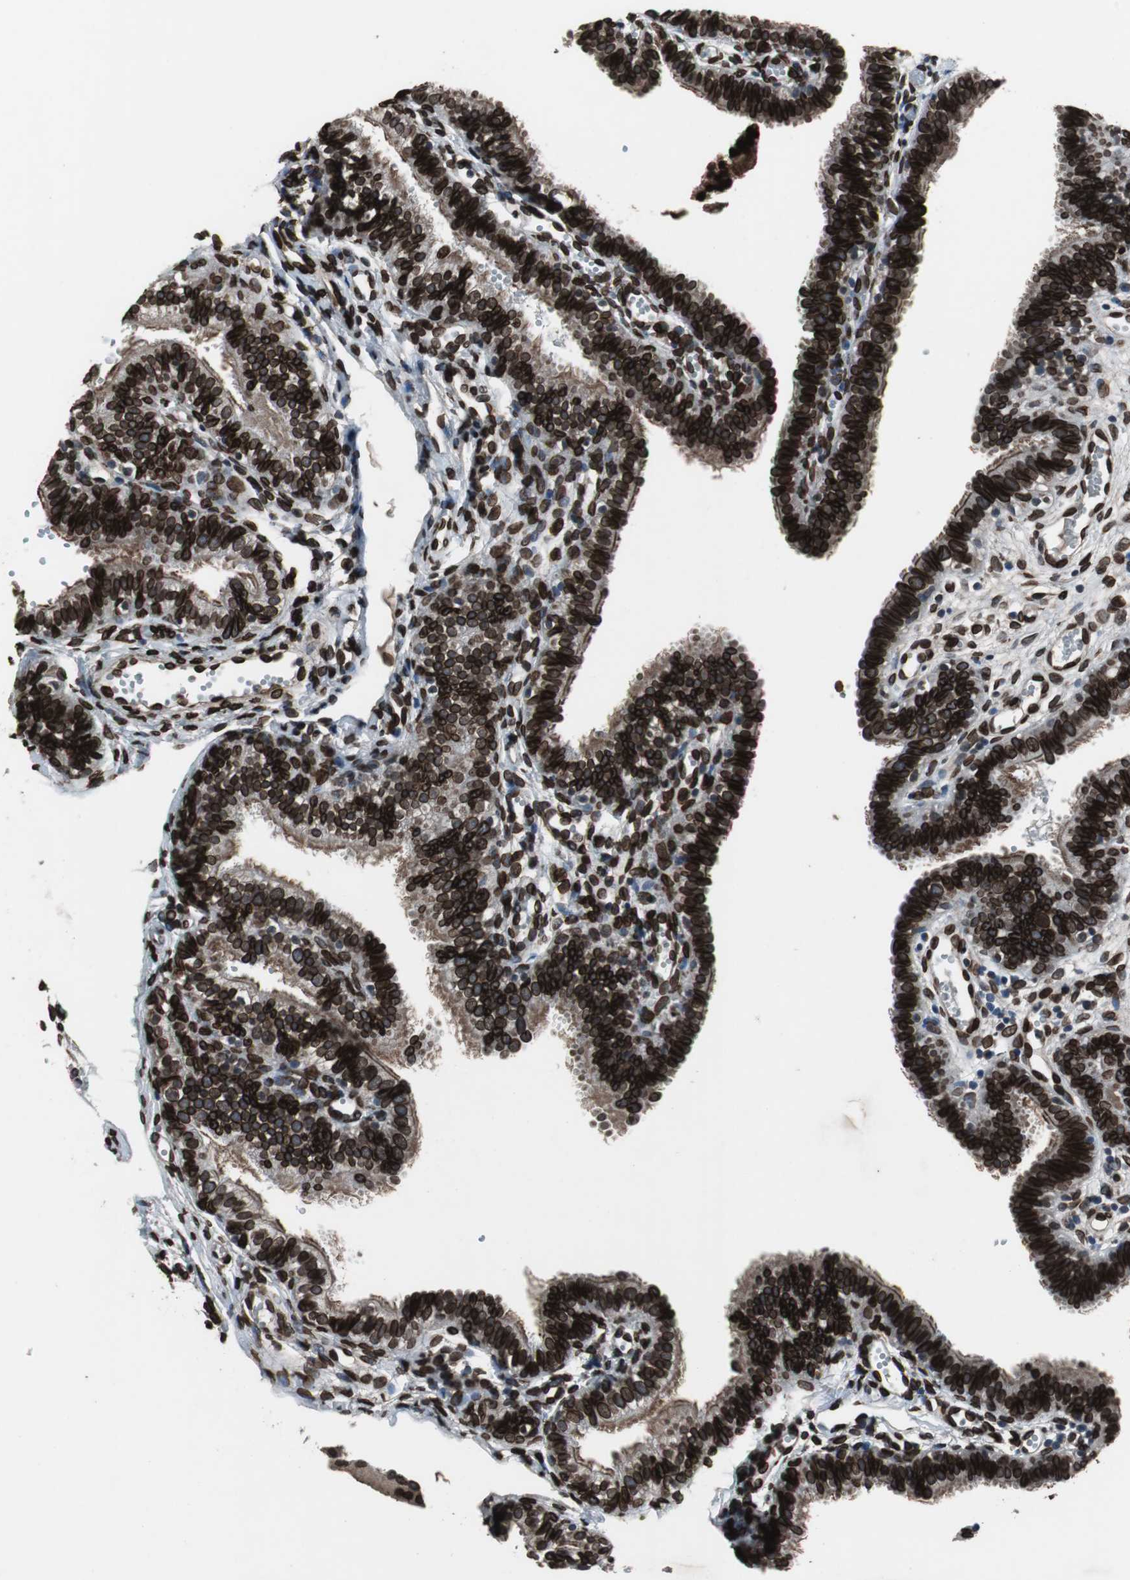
{"staining": {"intensity": "strong", "quantity": ">75%", "location": "cytoplasmic/membranous,nuclear"}, "tissue": "fallopian tube", "cell_type": "Glandular cells", "image_type": "normal", "snomed": [{"axis": "morphology", "description": "Normal tissue, NOS"}, {"axis": "topography", "description": "Fallopian tube"}, {"axis": "topography", "description": "Placenta"}], "caption": "The micrograph exhibits staining of normal fallopian tube, revealing strong cytoplasmic/membranous,nuclear protein expression (brown color) within glandular cells. (DAB (3,3'-diaminobenzidine) IHC, brown staining for protein, blue staining for nuclei).", "gene": "LMNA", "patient": {"sex": "female", "age": 34}}